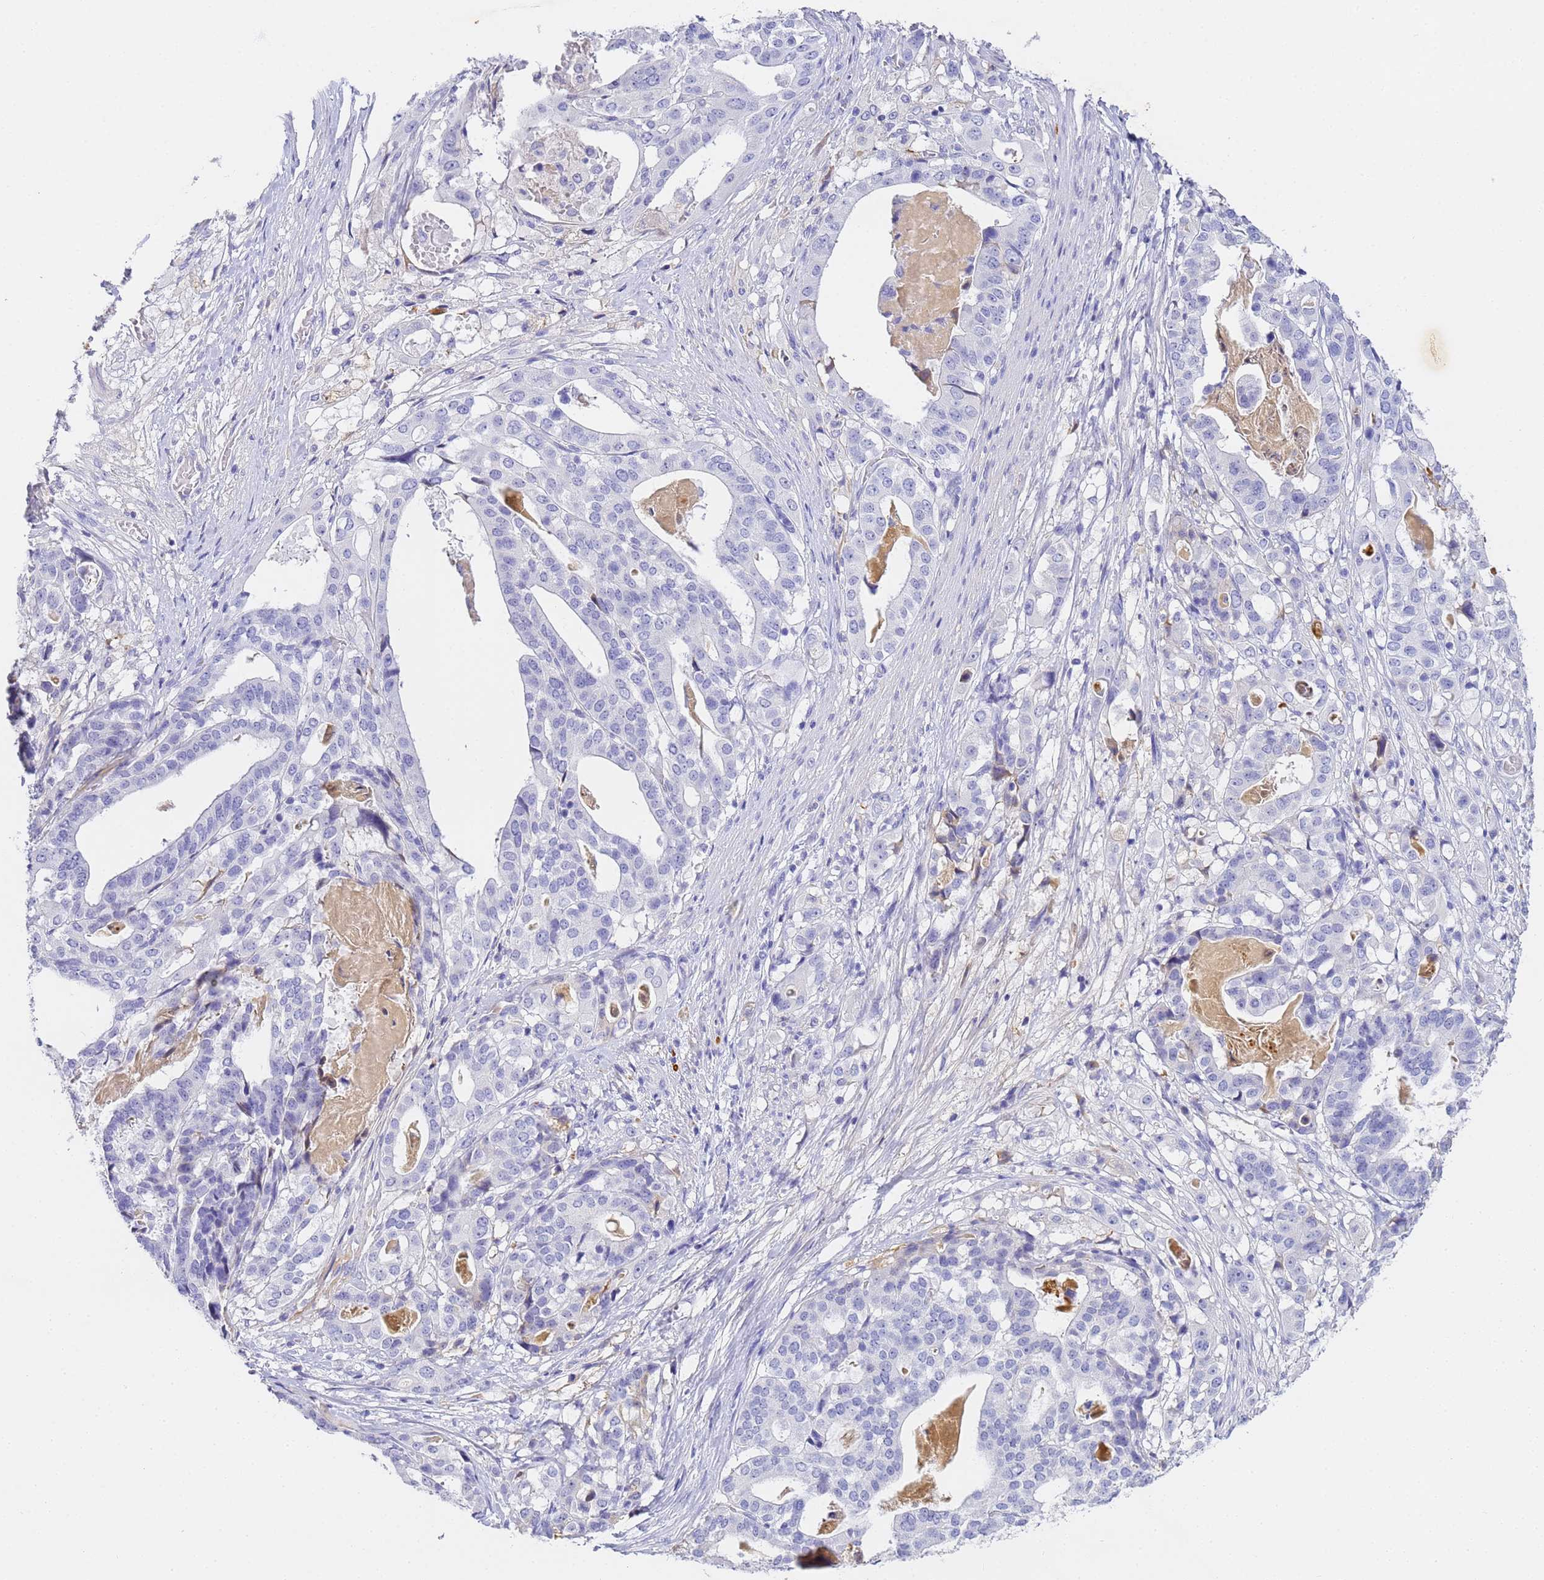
{"staining": {"intensity": "negative", "quantity": "none", "location": "none"}, "tissue": "stomach cancer", "cell_type": "Tumor cells", "image_type": "cancer", "snomed": [{"axis": "morphology", "description": "Adenocarcinoma, NOS"}, {"axis": "topography", "description": "Stomach"}], "caption": "Adenocarcinoma (stomach) was stained to show a protein in brown. There is no significant positivity in tumor cells.", "gene": "CFHR2", "patient": {"sex": "male", "age": 48}}